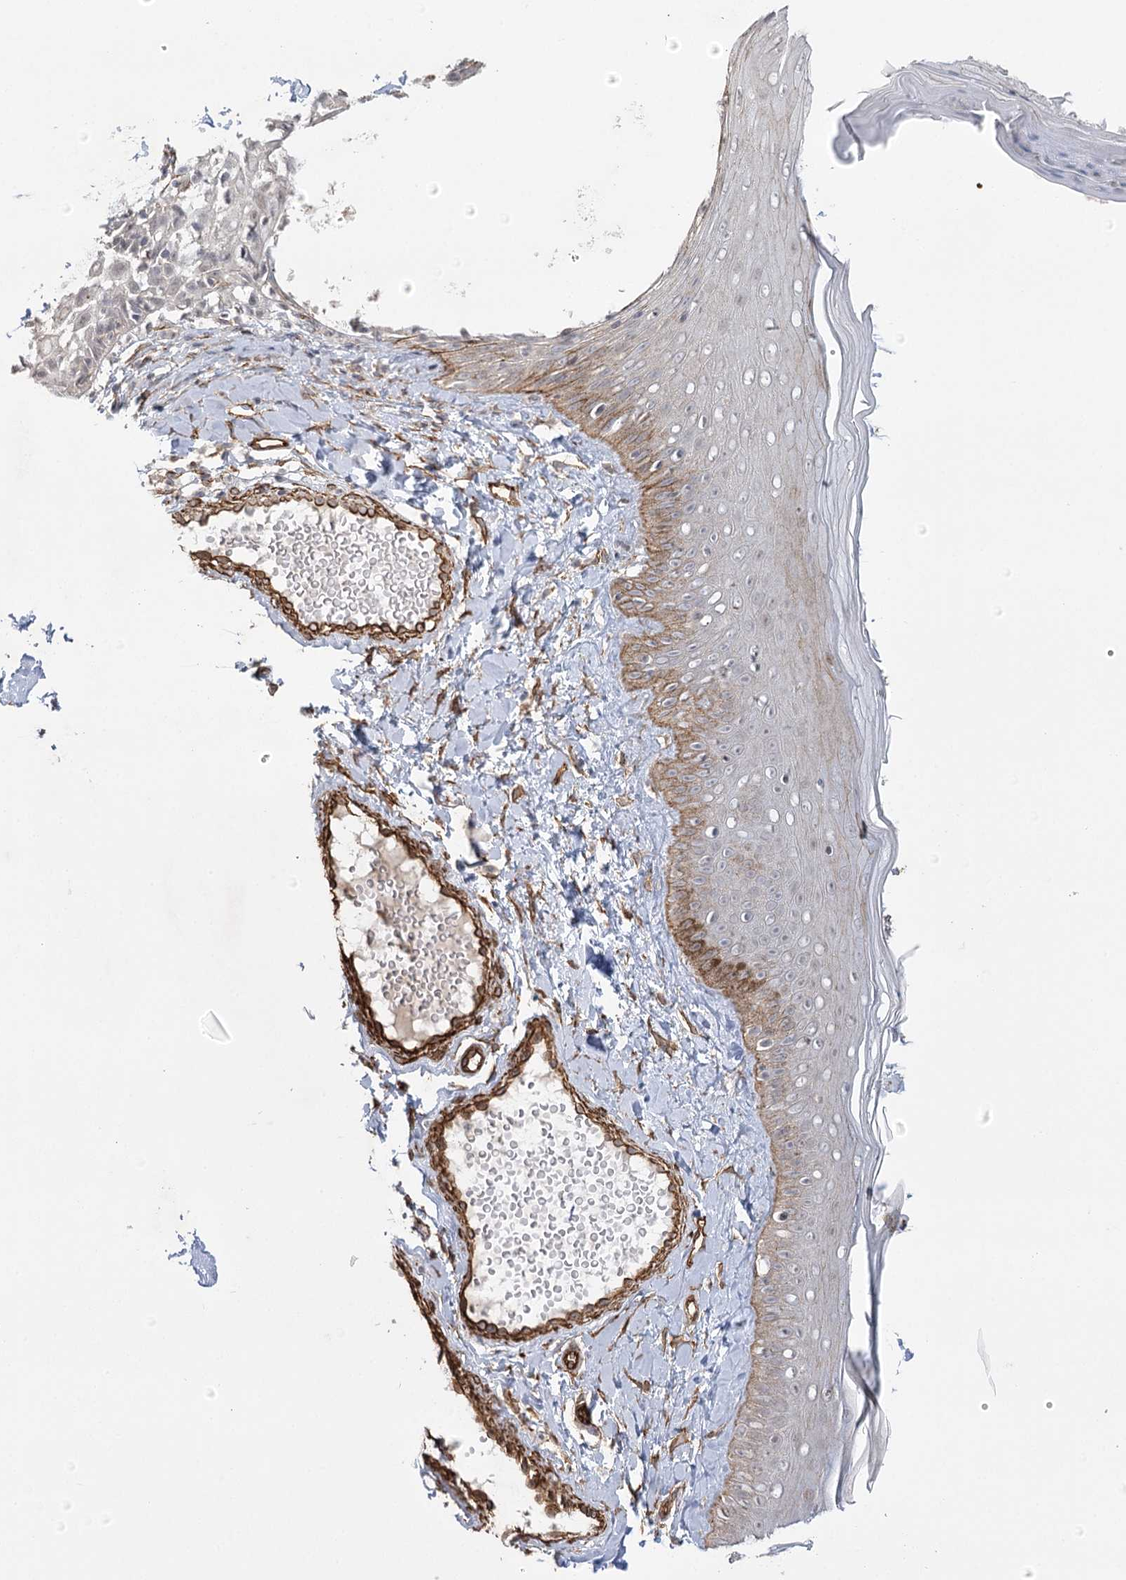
{"staining": {"intensity": "moderate", "quantity": ">75%", "location": "cytoplasmic/membranous"}, "tissue": "skin", "cell_type": "Fibroblasts", "image_type": "normal", "snomed": [{"axis": "morphology", "description": "Normal tissue, NOS"}, {"axis": "topography", "description": "Skin"}], "caption": "This micrograph exhibits immunohistochemistry staining of normal human skin, with medium moderate cytoplasmic/membranous staining in about >75% of fibroblasts.", "gene": "AMTN", "patient": {"sex": "male", "age": 52}}